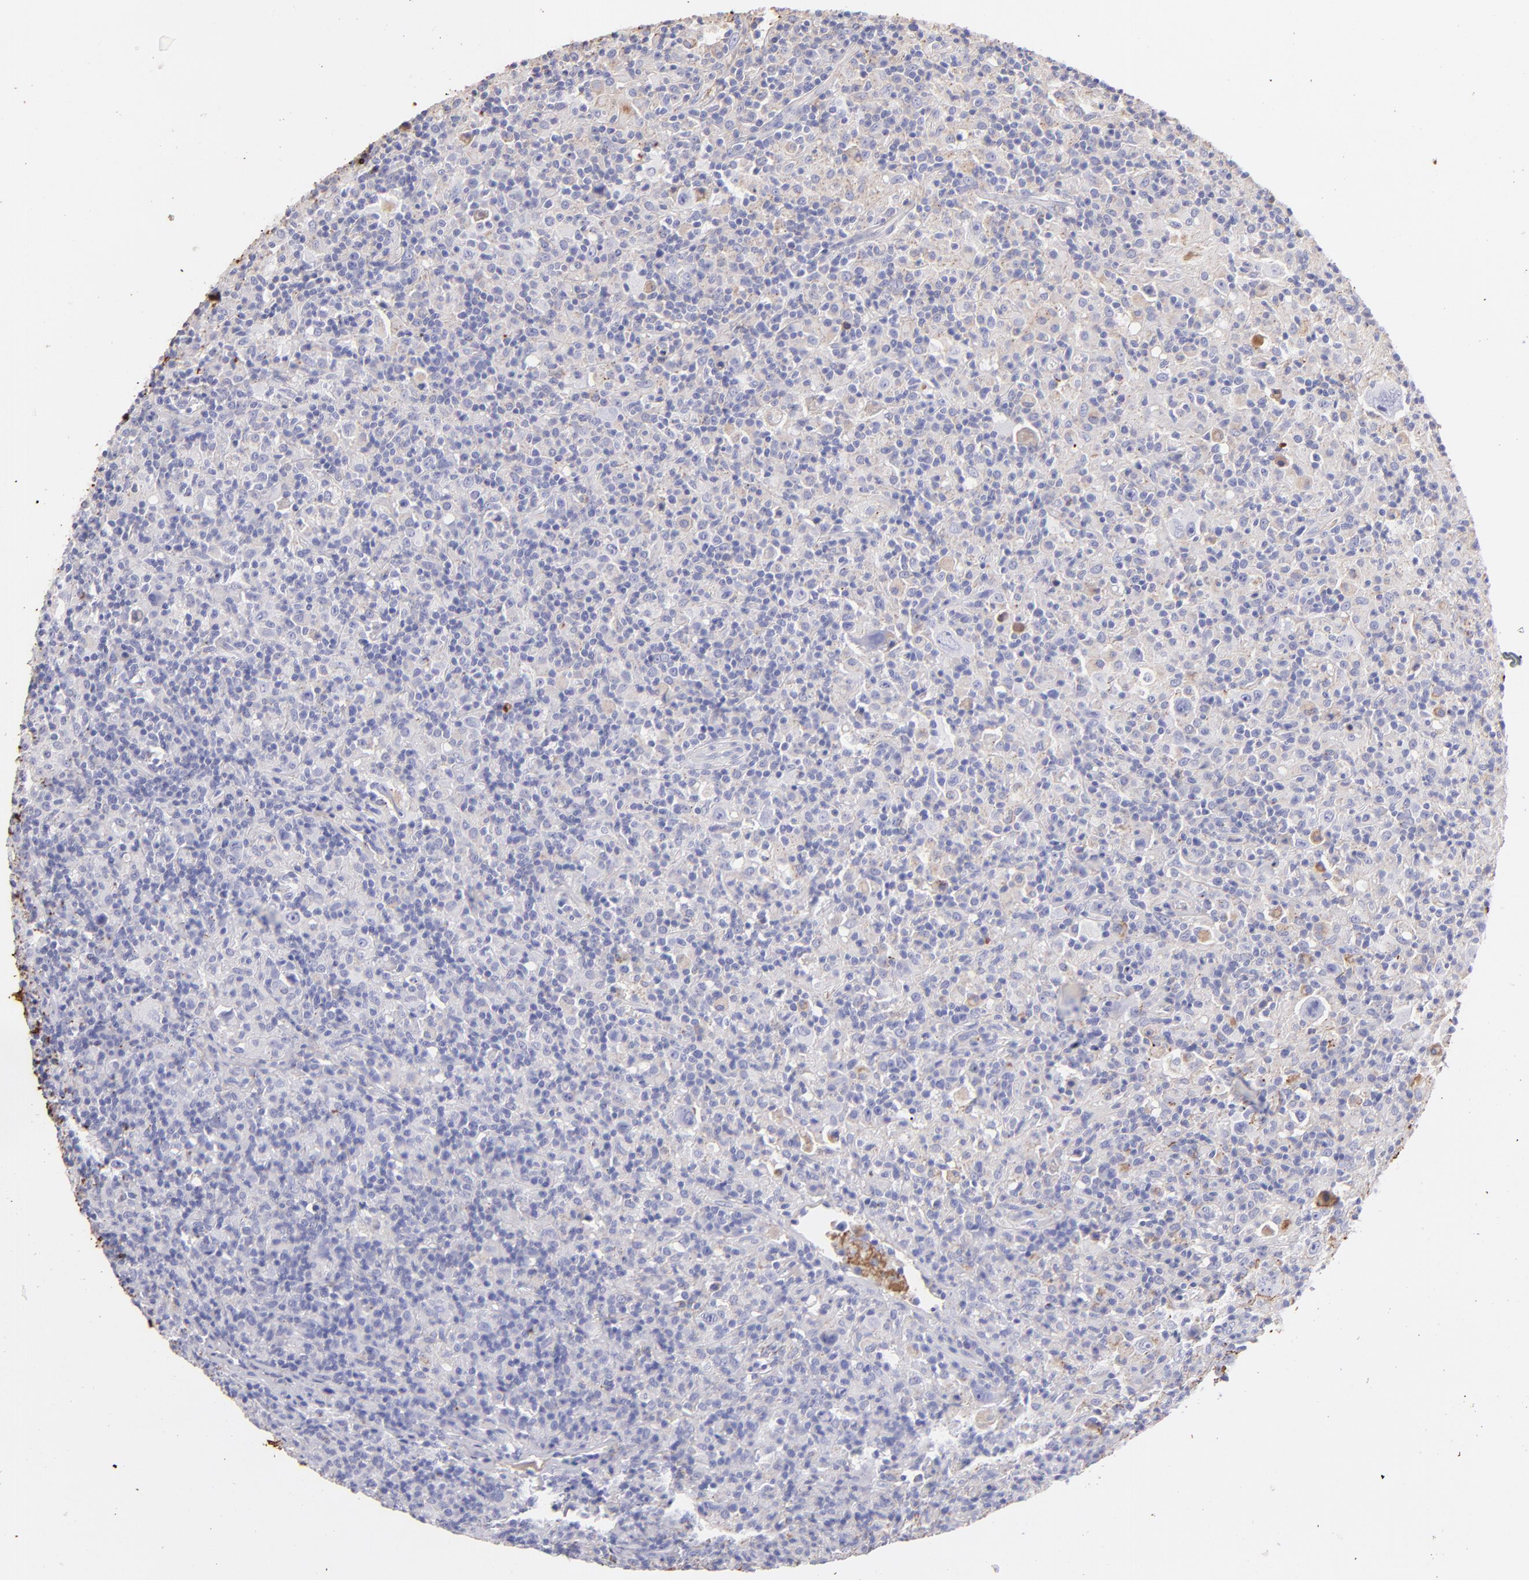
{"staining": {"intensity": "negative", "quantity": "none", "location": "none"}, "tissue": "lymphoma", "cell_type": "Tumor cells", "image_type": "cancer", "snomed": [{"axis": "morphology", "description": "Hodgkin's disease, NOS"}, {"axis": "topography", "description": "Lymph node"}], "caption": "IHC histopathology image of lymphoma stained for a protein (brown), which displays no expression in tumor cells.", "gene": "FGB", "patient": {"sex": "male", "age": 46}}